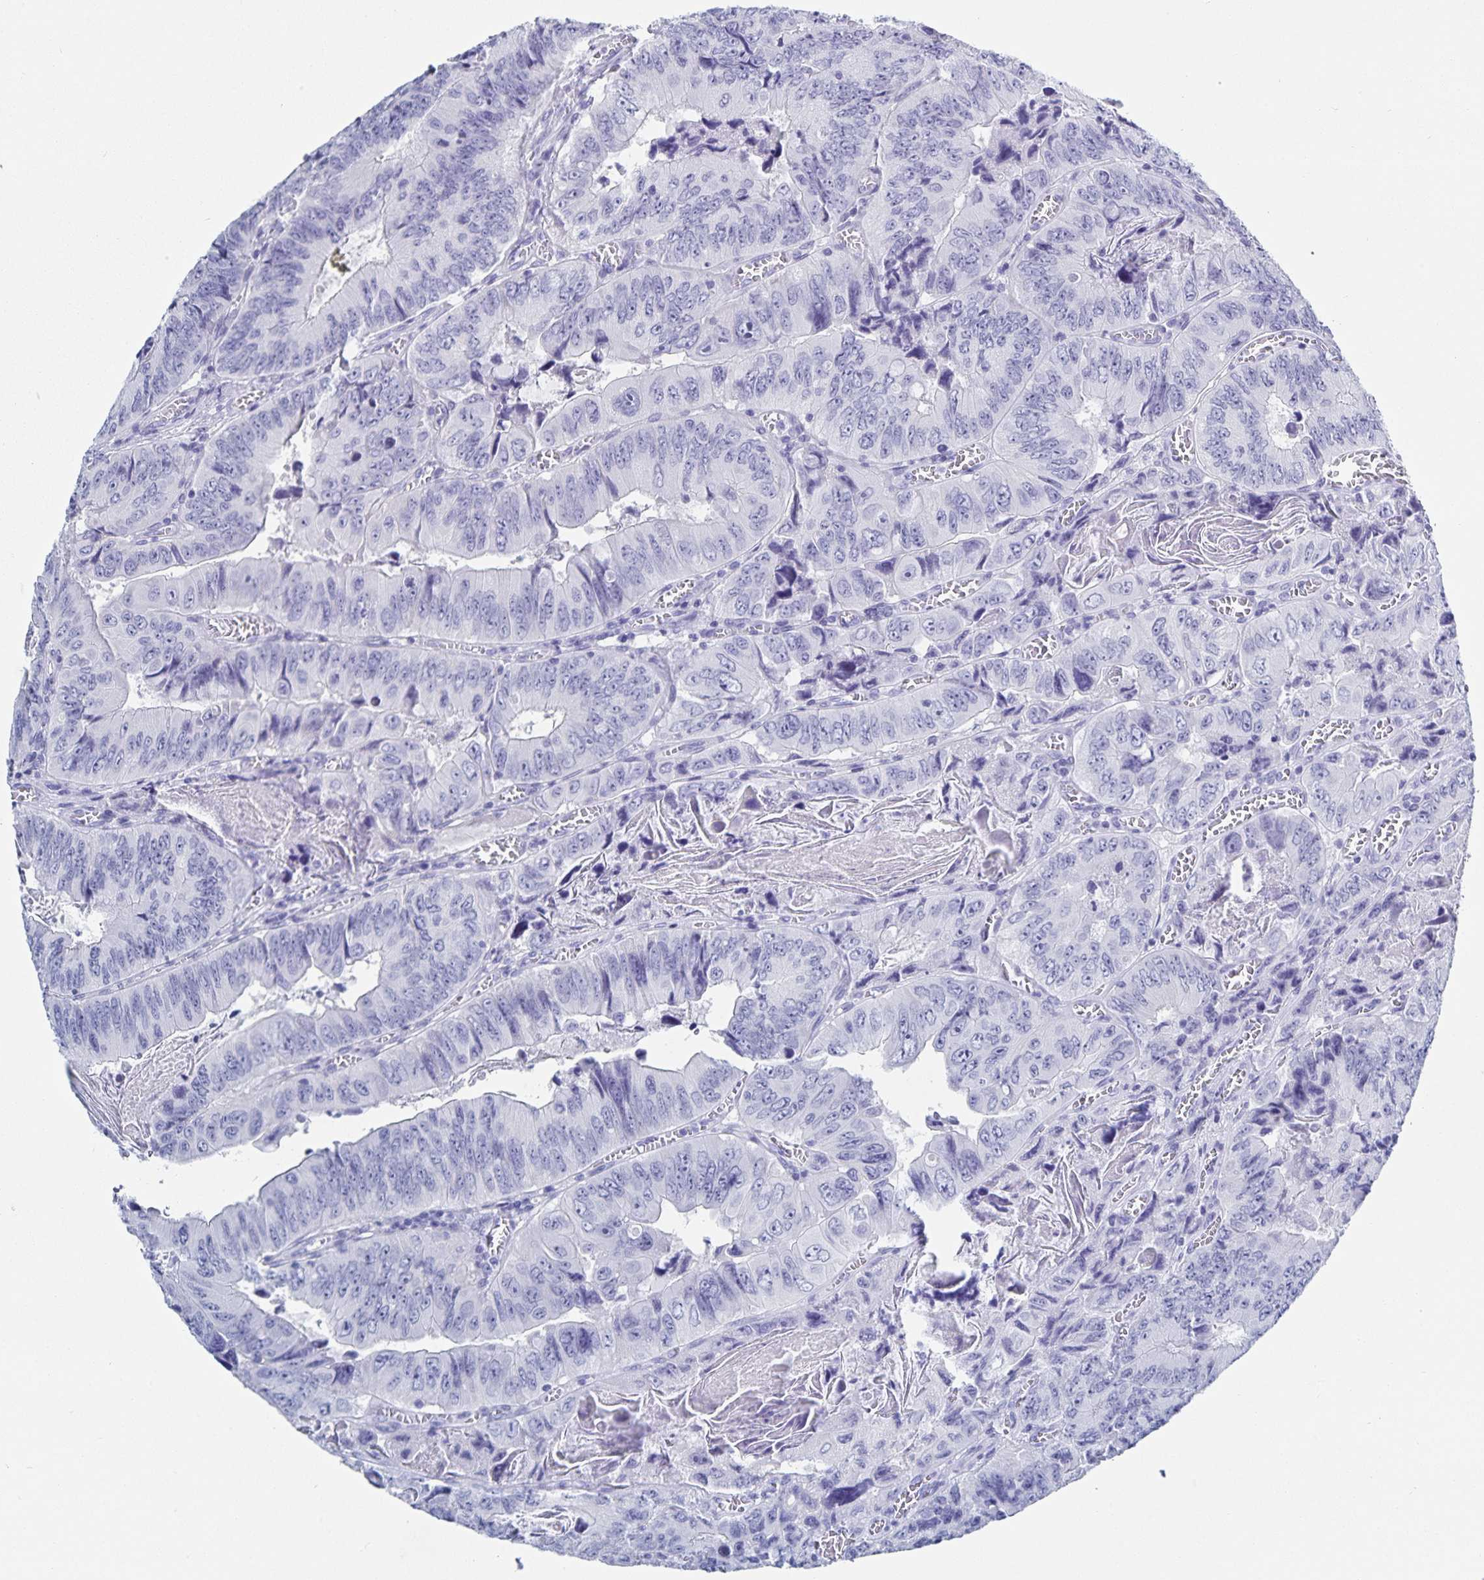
{"staining": {"intensity": "negative", "quantity": "none", "location": "none"}, "tissue": "colorectal cancer", "cell_type": "Tumor cells", "image_type": "cancer", "snomed": [{"axis": "morphology", "description": "Adenocarcinoma, NOS"}, {"axis": "topography", "description": "Colon"}], "caption": "Immunohistochemistry (IHC) micrograph of human adenocarcinoma (colorectal) stained for a protein (brown), which displays no staining in tumor cells.", "gene": "C19orf73", "patient": {"sex": "female", "age": 84}}